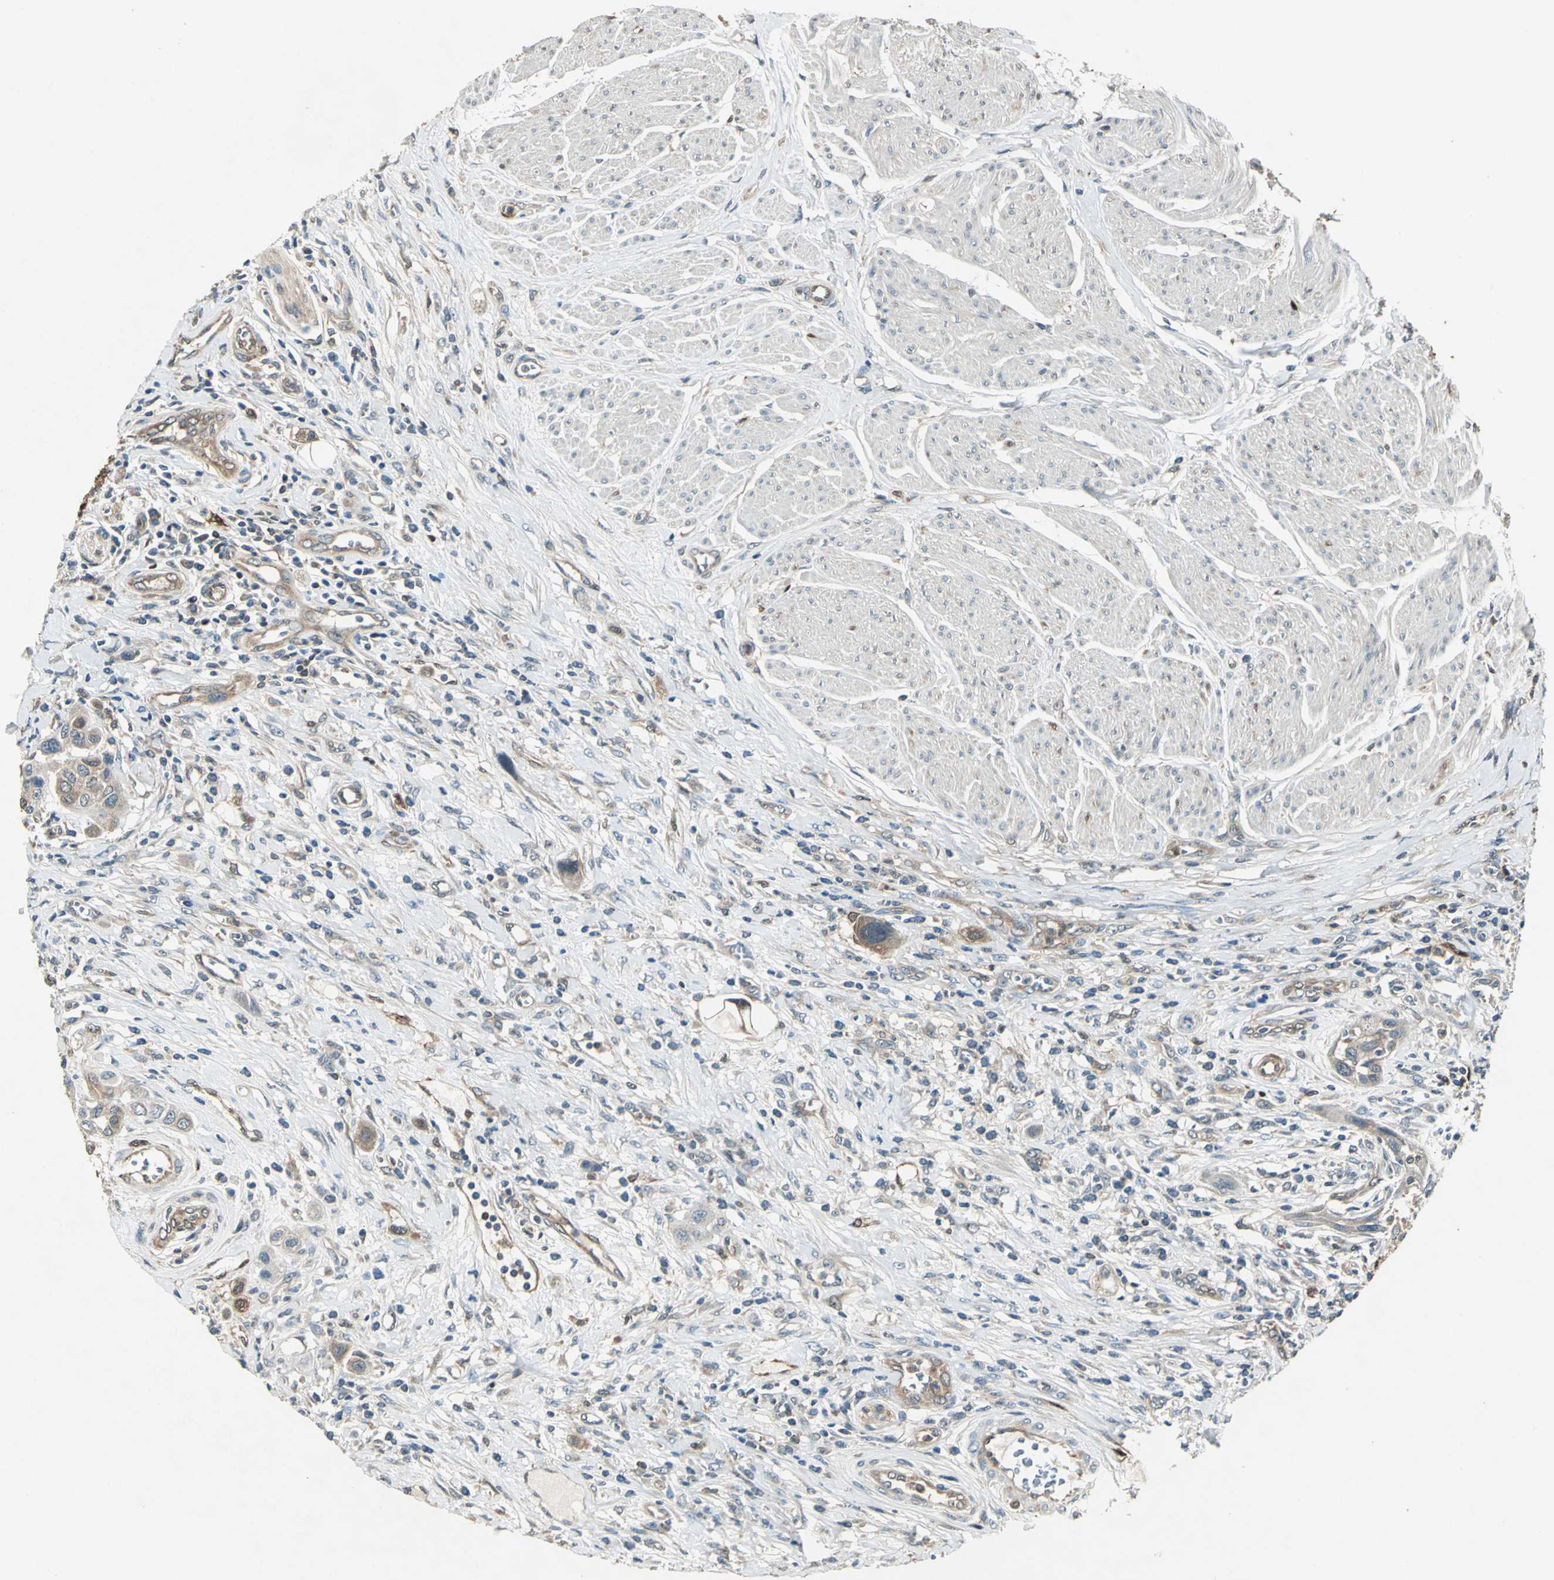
{"staining": {"intensity": "weak", "quantity": ">75%", "location": "cytoplasmic/membranous"}, "tissue": "urothelial cancer", "cell_type": "Tumor cells", "image_type": "cancer", "snomed": [{"axis": "morphology", "description": "Urothelial carcinoma, High grade"}, {"axis": "topography", "description": "Urinary bladder"}], "caption": "This histopathology image displays immunohistochemistry staining of urothelial carcinoma (high-grade), with low weak cytoplasmic/membranous staining in about >75% of tumor cells.", "gene": "RRM2B", "patient": {"sex": "male", "age": 50}}